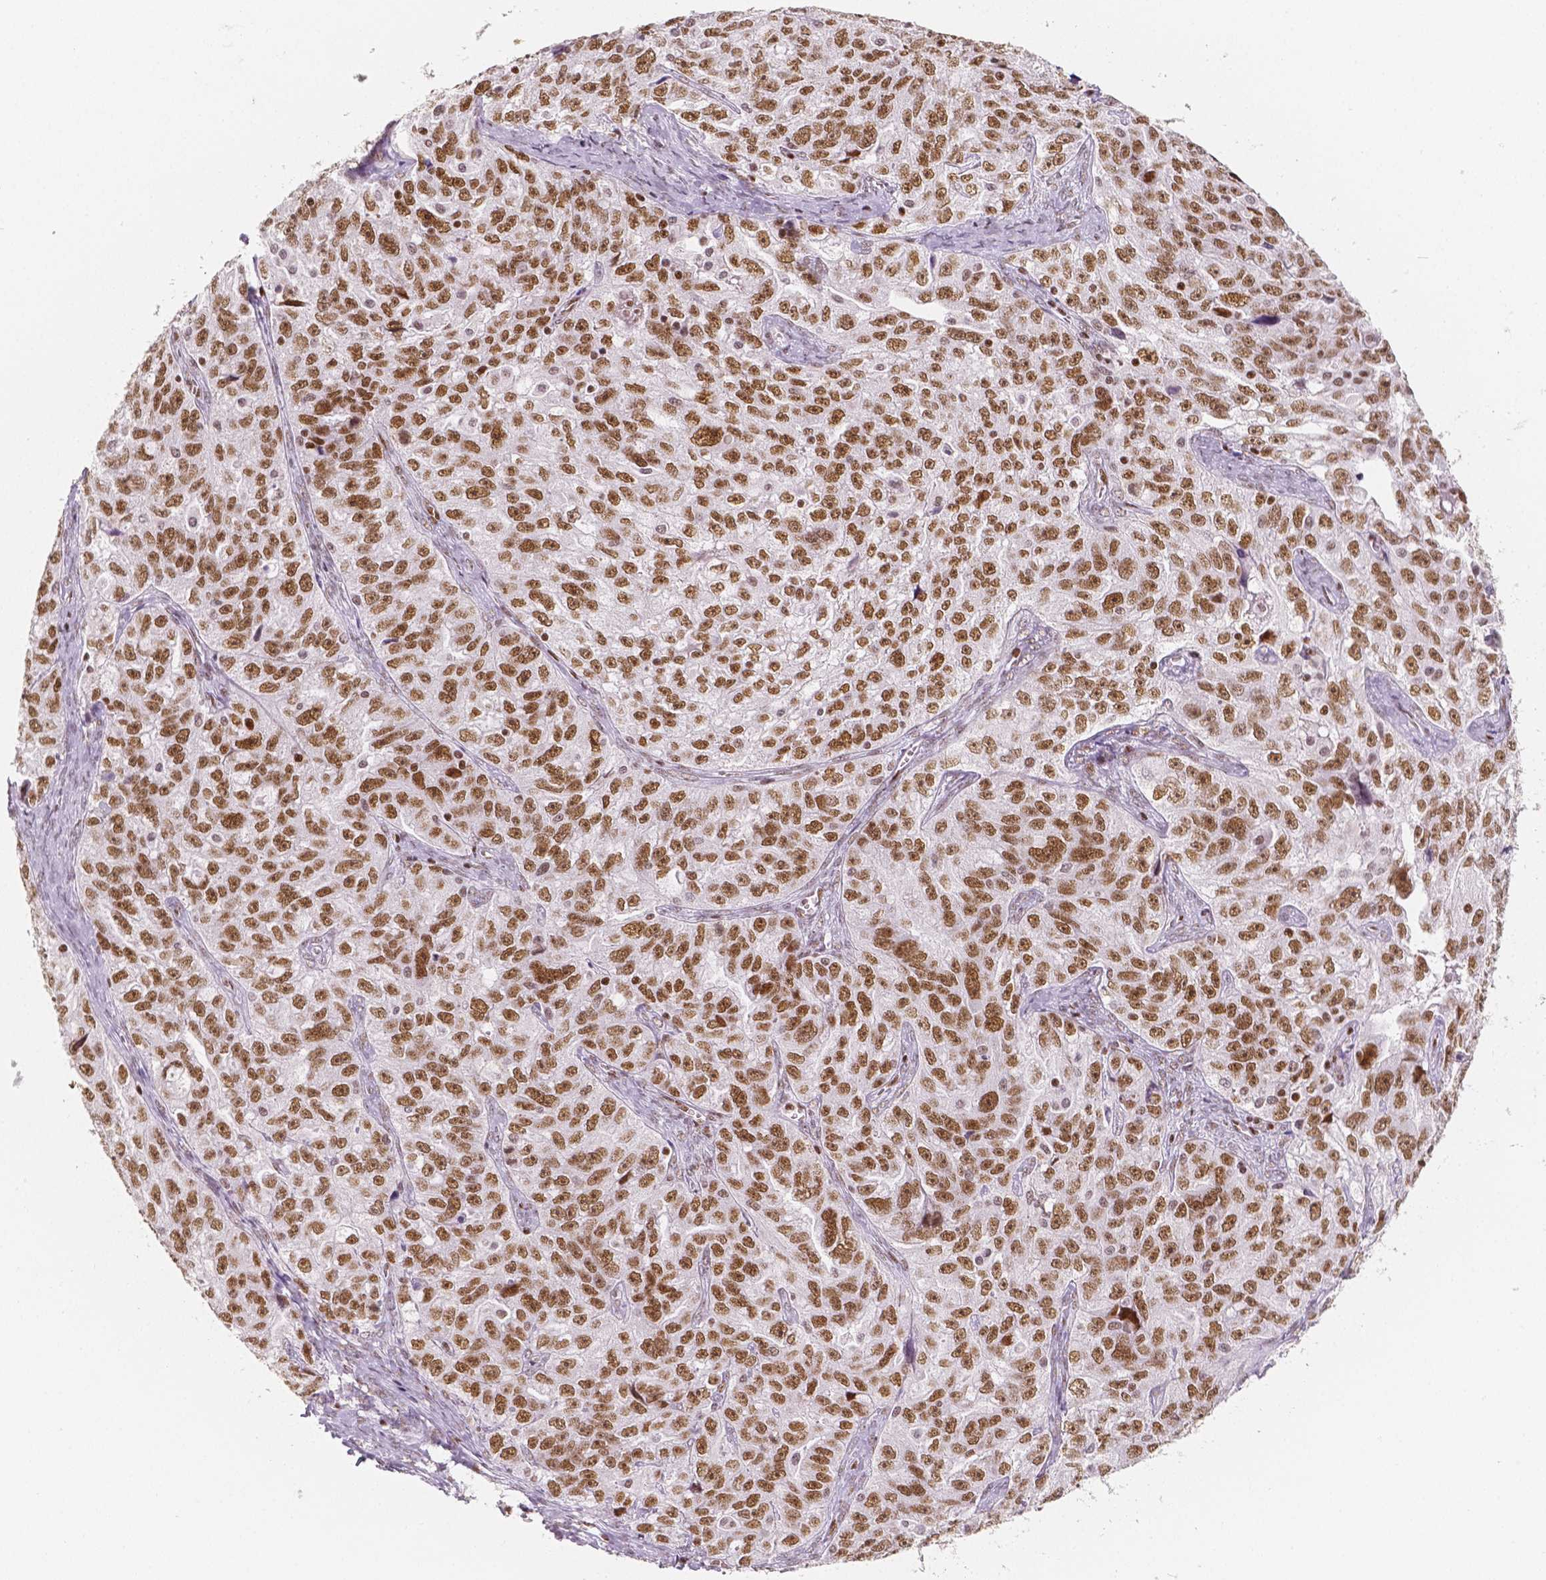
{"staining": {"intensity": "moderate", "quantity": ">75%", "location": "nuclear"}, "tissue": "ovarian cancer", "cell_type": "Tumor cells", "image_type": "cancer", "snomed": [{"axis": "morphology", "description": "Cystadenocarcinoma, serous, NOS"}, {"axis": "topography", "description": "Ovary"}], "caption": "Immunohistochemistry staining of ovarian cancer, which displays medium levels of moderate nuclear staining in approximately >75% of tumor cells indicating moderate nuclear protein expression. The staining was performed using DAB (brown) for protein detection and nuclei were counterstained in hematoxylin (blue).", "gene": "HDAC1", "patient": {"sex": "female", "age": 51}}